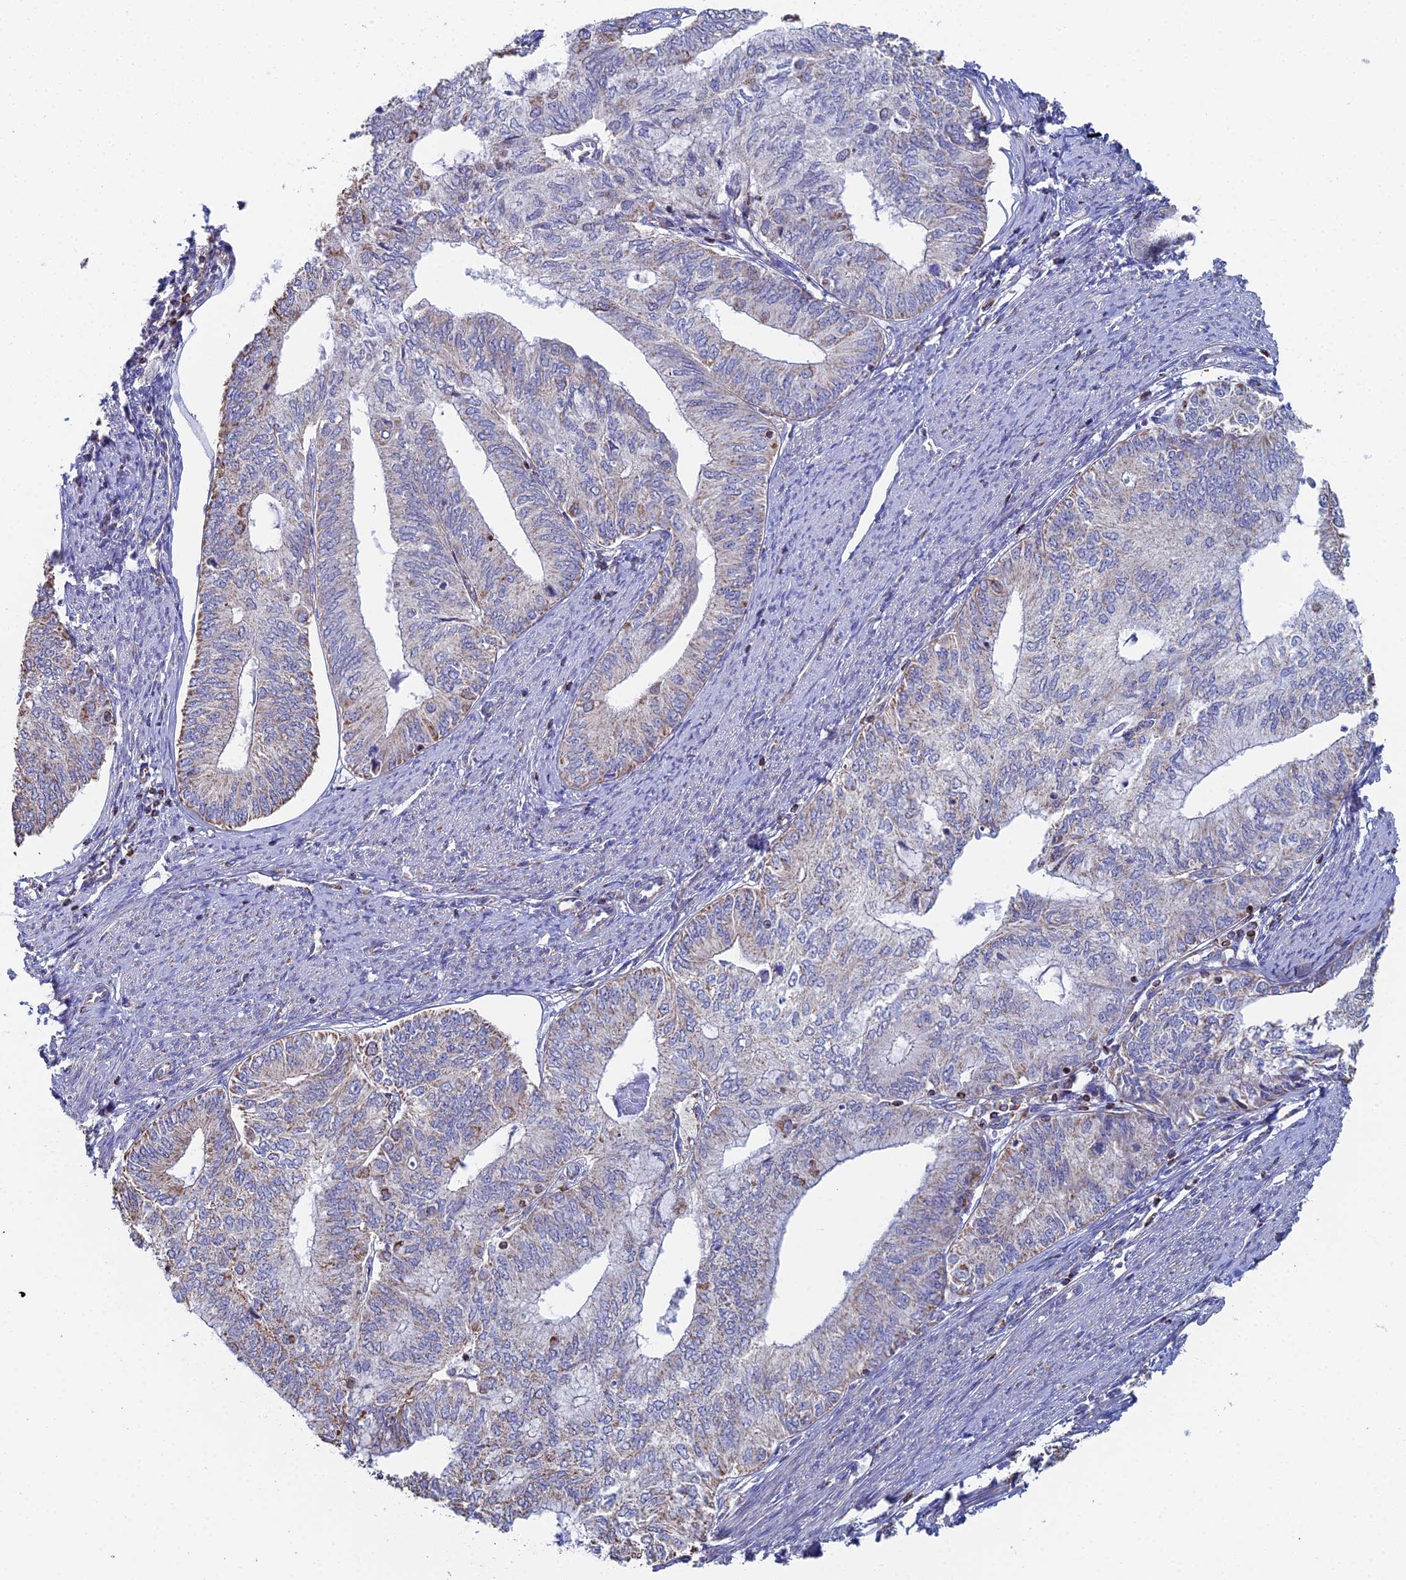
{"staining": {"intensity": "moderate", "quantity": "<25%", "location": "cytoplasmic/membranous"}, "tissue": "endometrial cancer", "cell_type": "Tumor cells", "image_type": "cancer", "snomed": [{"axis": "morphology", "description": "Adenocarcinoma, NOS"}, {"axis": "topography", "description": "Endometrium"}], "caption": "Protein expression by immunohistochemistry (IHC) reveals moderate cytoplasmic/membranous positivity in approximately <25% of tumor cells in endometrial cancer.", "gene": "SPOCK2", "patient": {"sex": "female", "age": 68}}